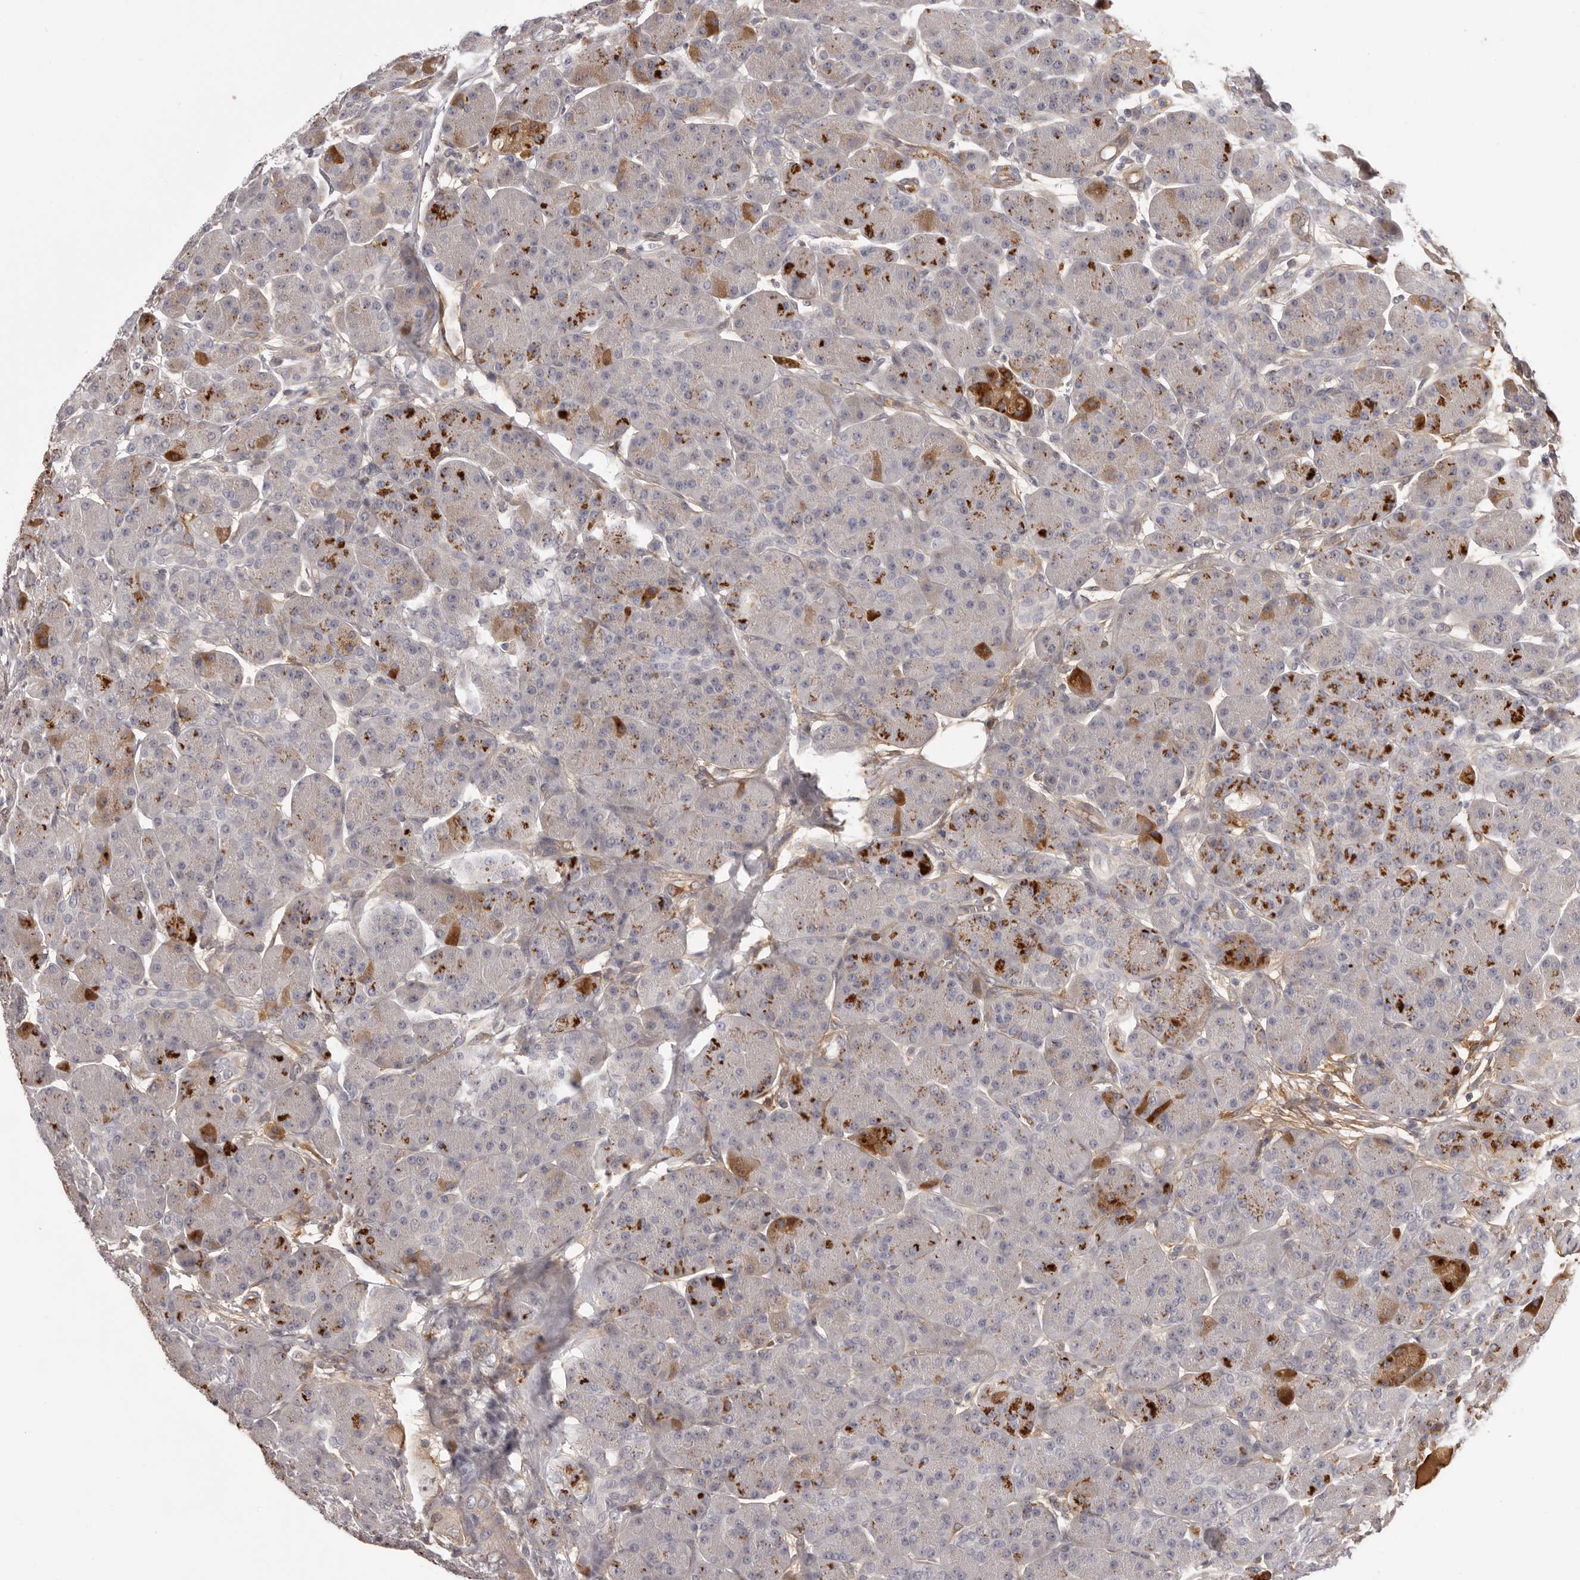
{"staining": {"intensity": "strong", "quantity": "<25%", "location": "cytoplasmic/membranous"}, "tissue": "pancreas", "cell_type": "Exocrine glandular cells", "image_type": "normal", "snomed": [{"axis": "morphology", "description": "Normal tissue, NOS"}, {"axis": "topography", "description": "Pancreas"}], "caption": "Strong cytoplasmic/membranous protein staining is appreciated in about <25% of exocrine glandular cells in pancreas.", "gene": "OTUD3", "patient": {"sex": "male", "age": 63}}